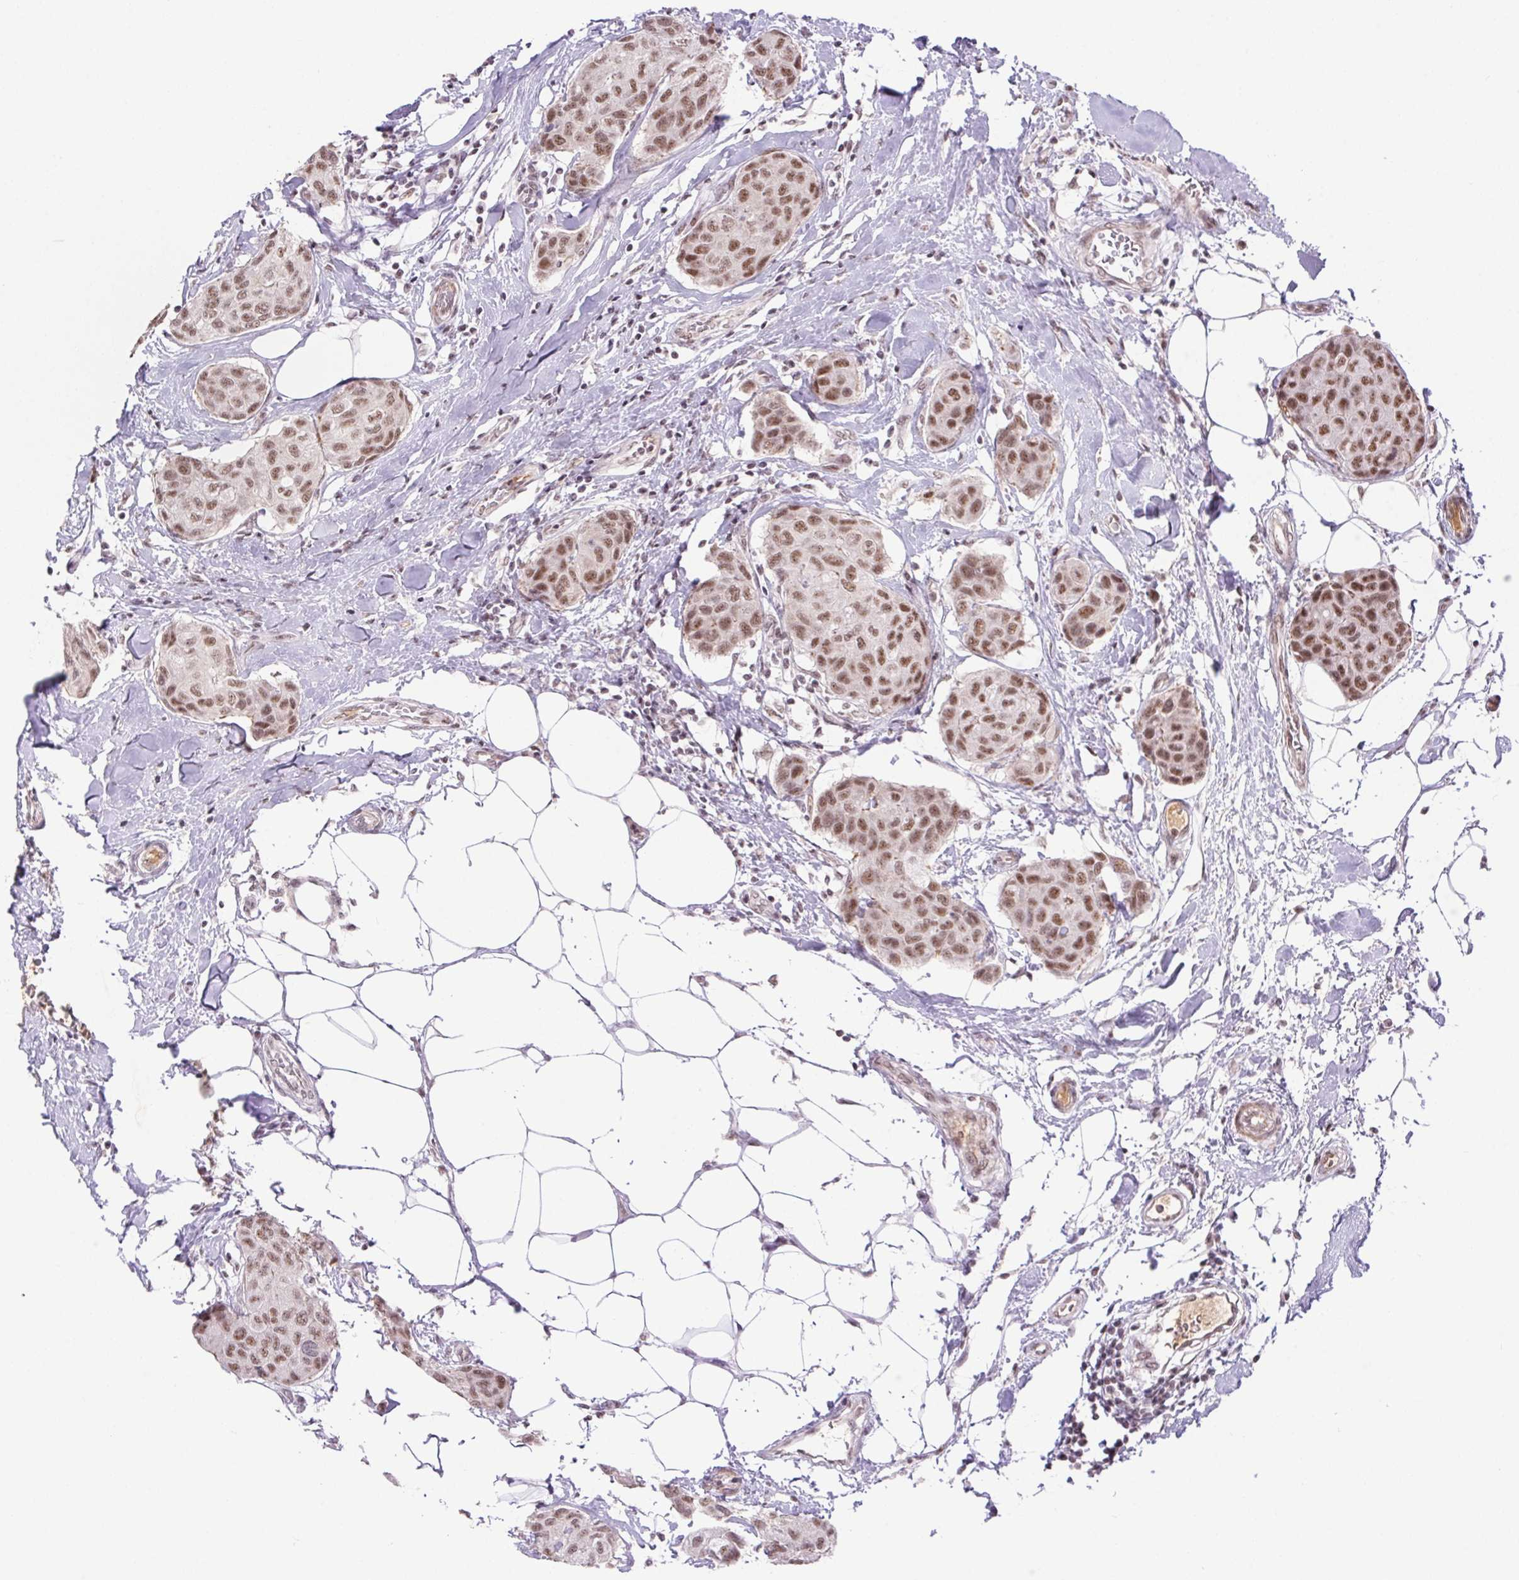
{"staining": {"intensity": "moderate", "quantity": ">75%", "location": "nuclear"}, "tissue": "breast cancer", "cell_type": "Tumor cells", "image_type": "cancer", "snomed": [{"axis": "morphology", "description": "Duct carcinoma"}, {"axis": "topography", "description": "Breast"}], "caption": "Protein staining of breast cancer tissue reveals moderate nuclear expression in approximately >75% of tumor cells.", "gene": "DDX17", "patient": {"sex": "female", "age": 80}}